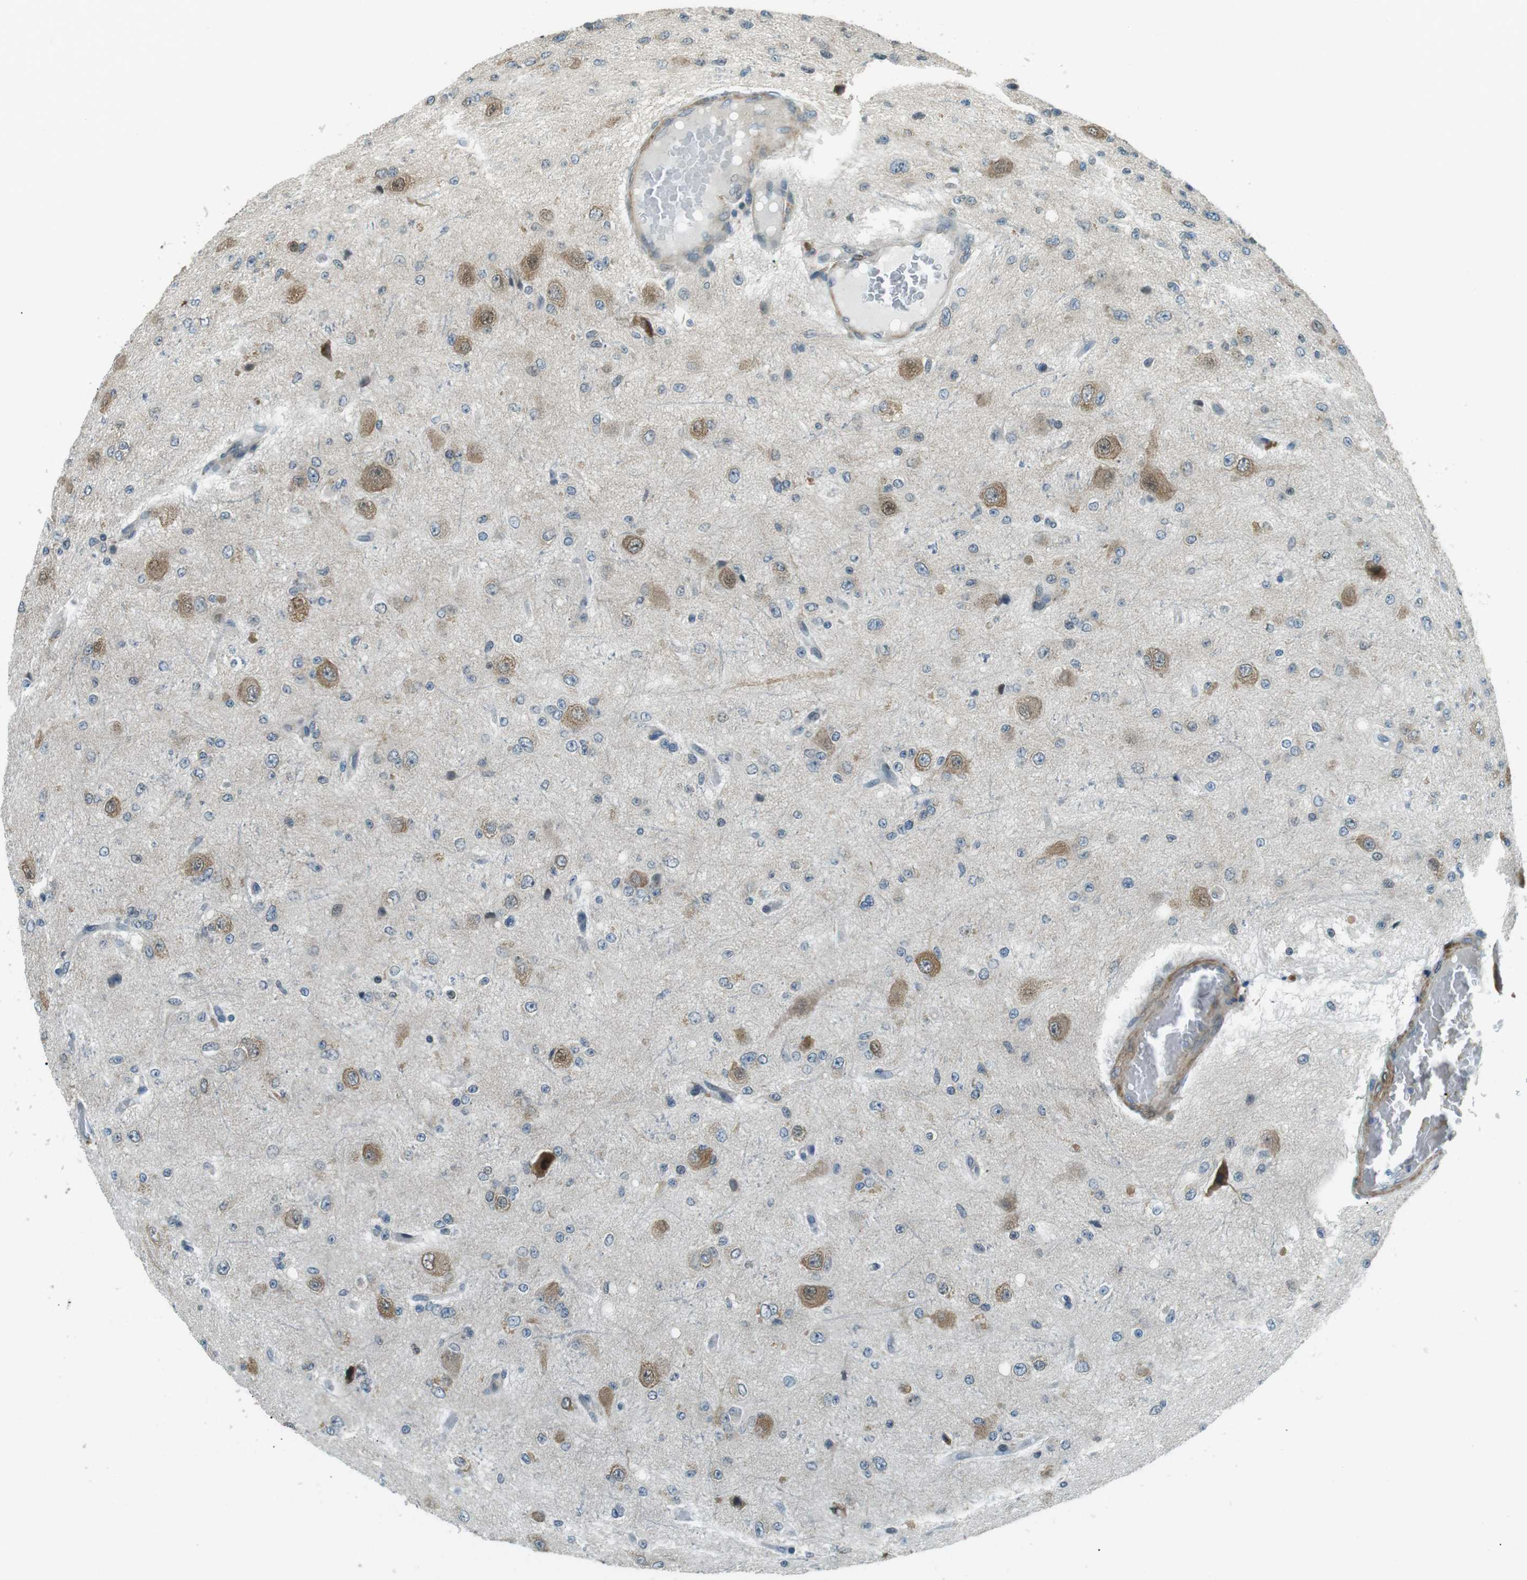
{"staining": {"intensity": "weak", "quantity": "<25%", "location": "cytoplasmic/membranous"}, "tissue": "glioma", "cell_type": "Tumor cells", "image_type": "cancer", "snomed": [{"axis": "morphology", "description": "Glioma, malignant, High grade"}, {"axis": "topography", "description": "pancreas cauda"}], "caption": "Malignant glioma (high-grade) was stained to show a protein in brown. There is no significant expression in tumor cells.", "gene": "TMEM74", "patient": {"sex": "male", "age": 60}}